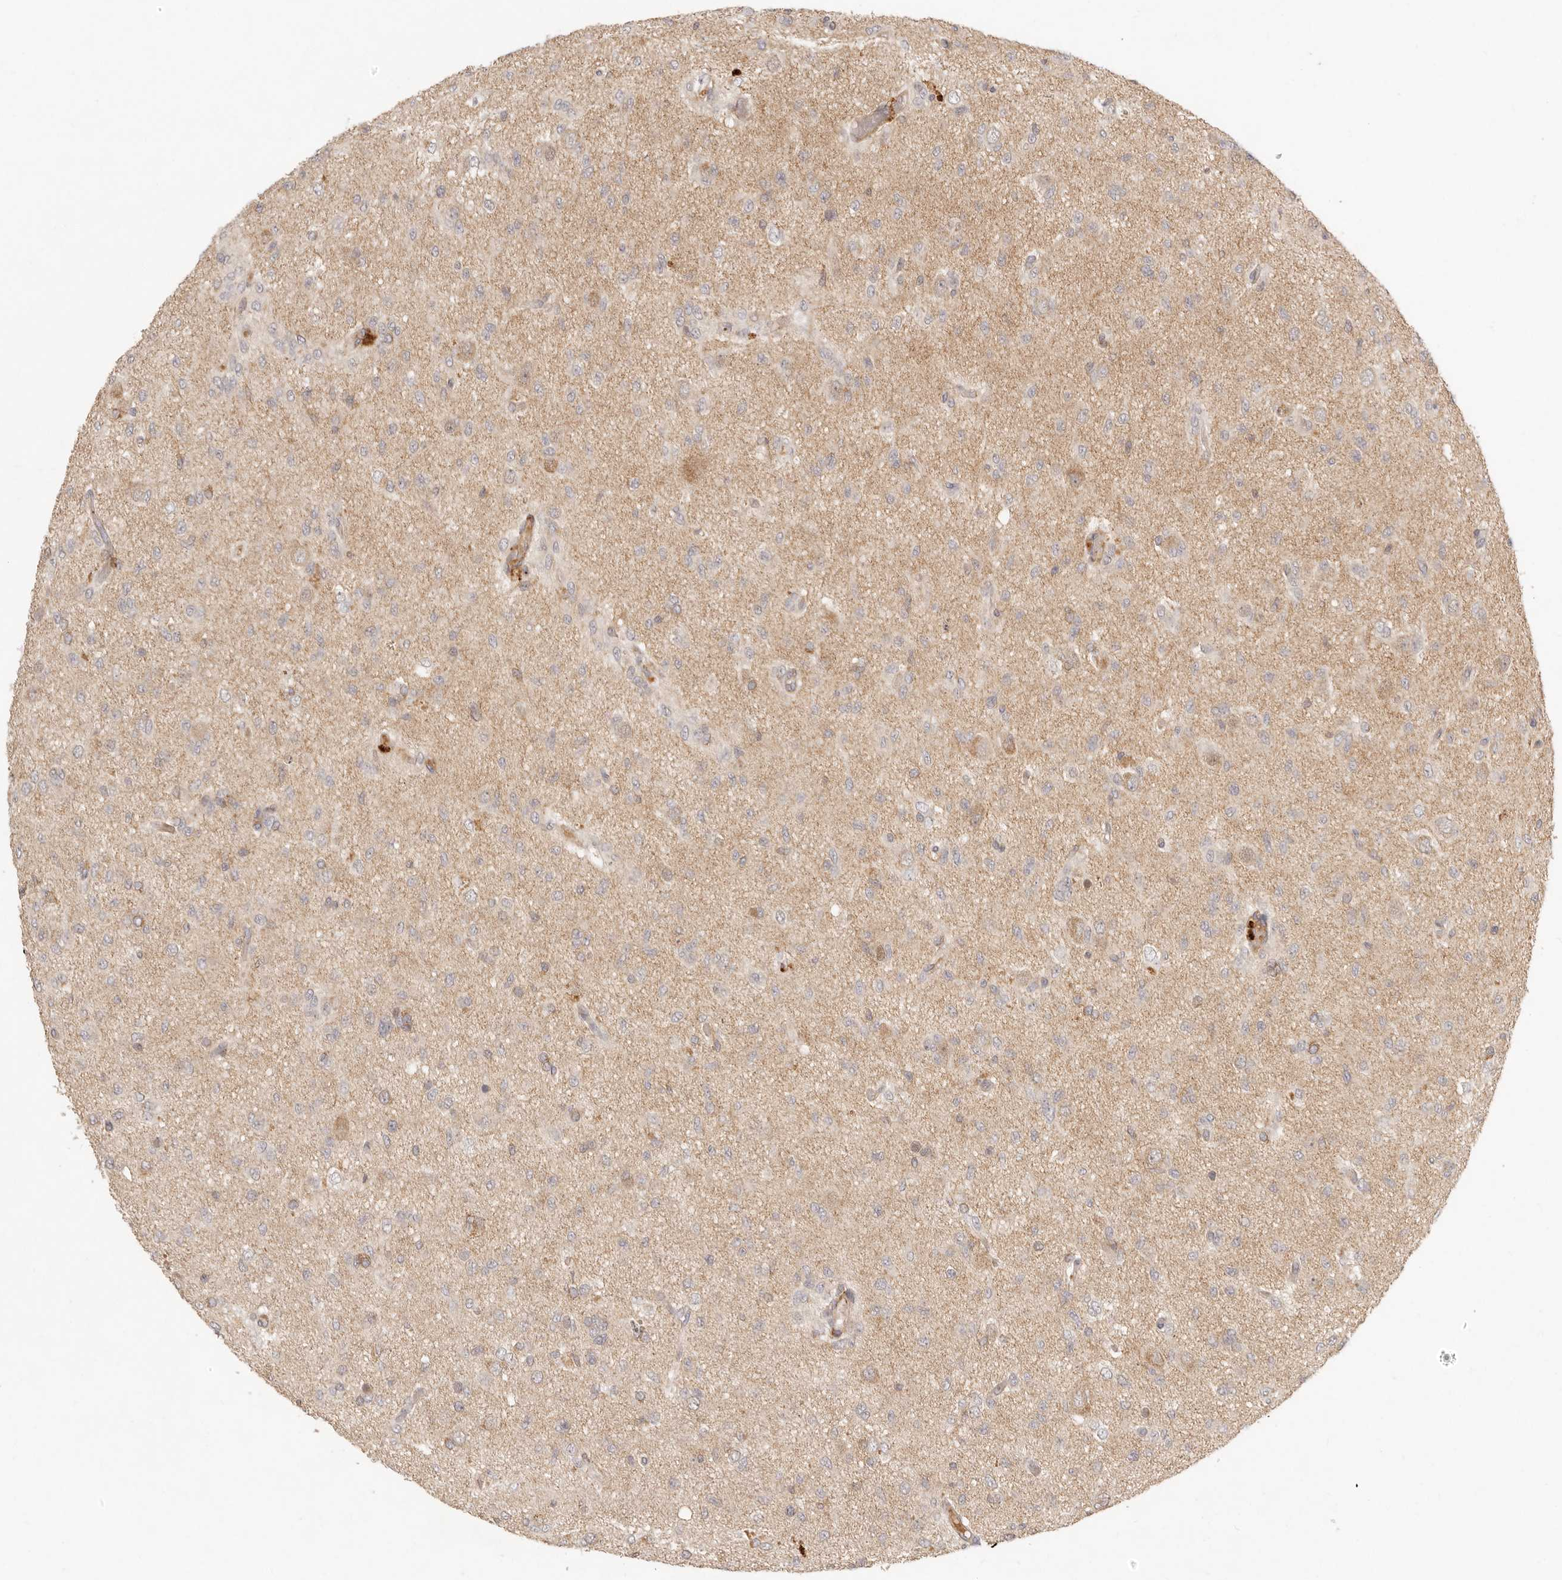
{"staining": {"intensity": "negative", "quantity": "none", "location": "none"}, "tissue": "glioma", "cell_type": "Tumor cells", "image_type": "cancer", "snomed": [{"axis": "morphology", "description": "Glioma, malignant, High grade"}, {"axis": "topography", "description": "Brain"}], "caption": "The photomicrograph exhibits no significant staining in tumor cells of glioma.", "gene": "VIPR1", "patient": {"sex": "female", "age": 59}}